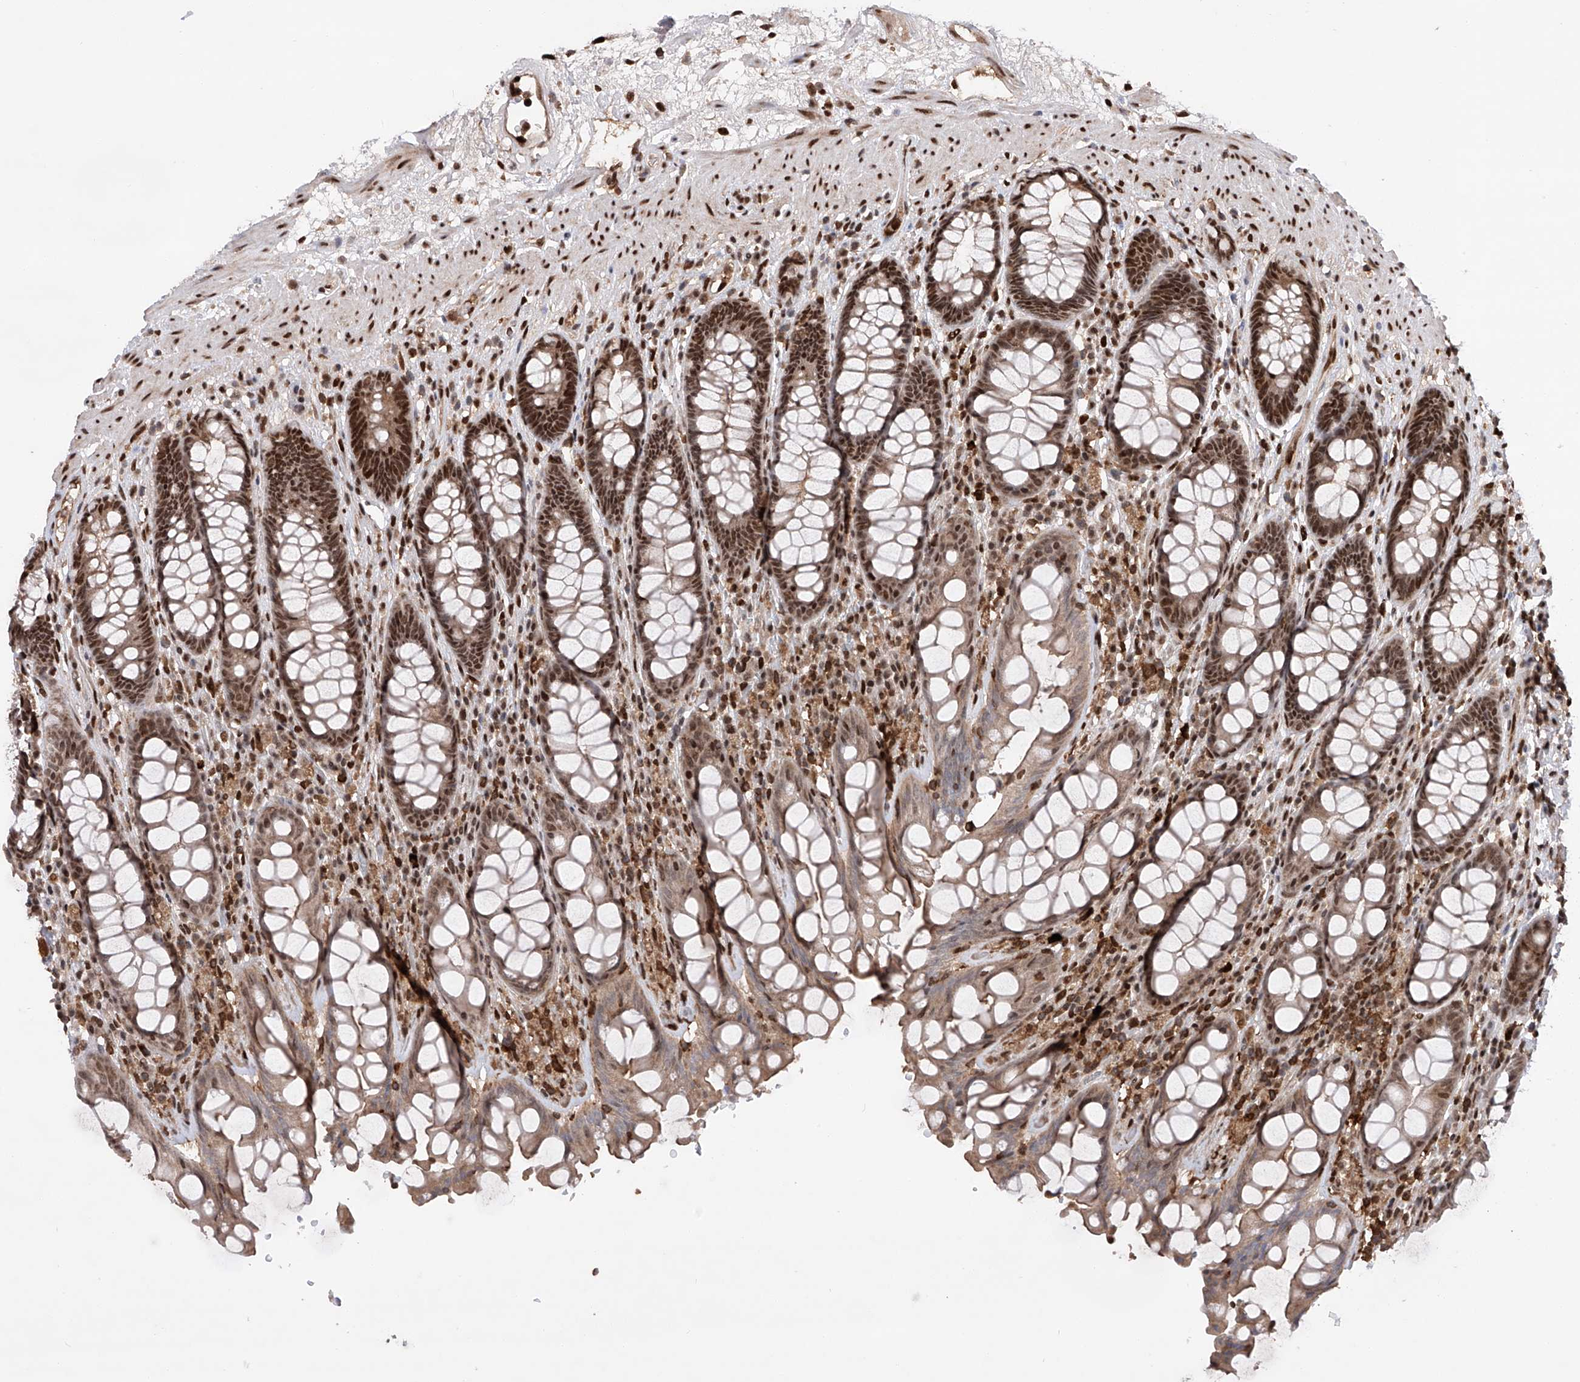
{"staining": {"intensity": "strong", "quantity": "25%-75%", "location": "cytoplasmic/membranous,nuclear"}, "tissue": "rectum", "cell_type": "Glandular cells", "image_type": "normal", "snomed": [{"axis": "morphology", "description": "Normal tissue, NOS"}, {"axis": "topography", "description": "Rectum"}], "caption": "IHC staining of unremarkable rectum, which demonstrates high levels of strong cytoplasmic/membranous,nuclear expression in approximately 25%-75% of glandular cells indicating strong cytoplasmic/membranous,nuclear protein staining. The staining was performed using DAB (3,3'-diaminobenzidine) (brown) for protein detection and nuclei were counterstained in hematoxylin (blue).", "gene": "ZNF280D", "patient": {"sex": "male", "age": 64}}